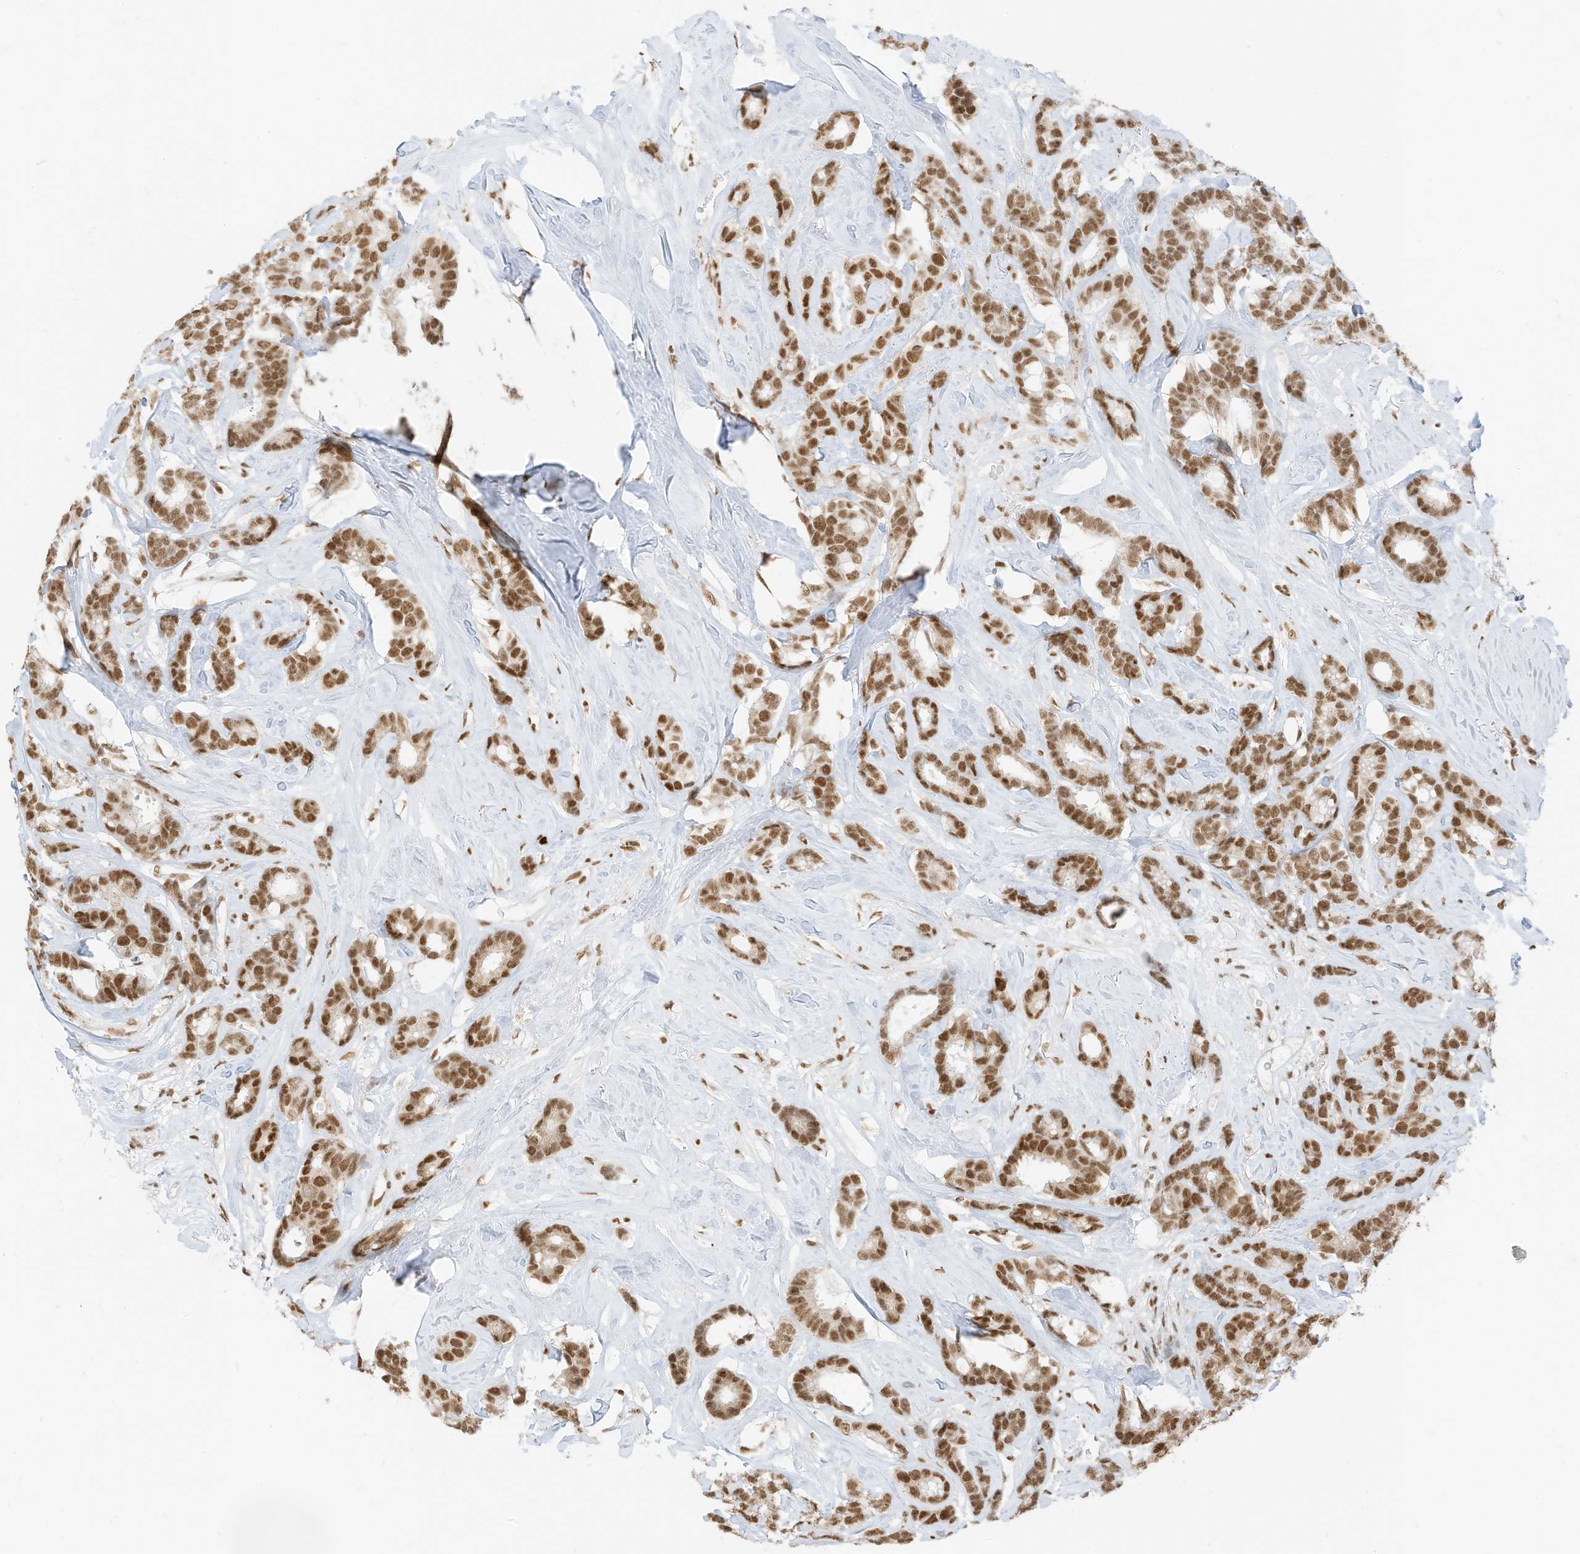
{"staining": {"intensity": "moderate", "quantity": ">75%", "location": "nuclear"}, "tissue": "breast cancer", "cell_type": "Tumor cells", "image_type": "cancer", "snomed": [{"axis": "morphology", "description": "Duct carcinoma"}, {"axis": "topography", "description": "Breast"}], "caption": "An immunohistochemistry (IHC) image of neoplastic tissue is shown. Protein staining in brown highlights moderate nuclear positivity in breast intraductal carcinoma within tumor cells.", "gene": "SMARCA2", "patient": {"sex": "female", "age": 87}}